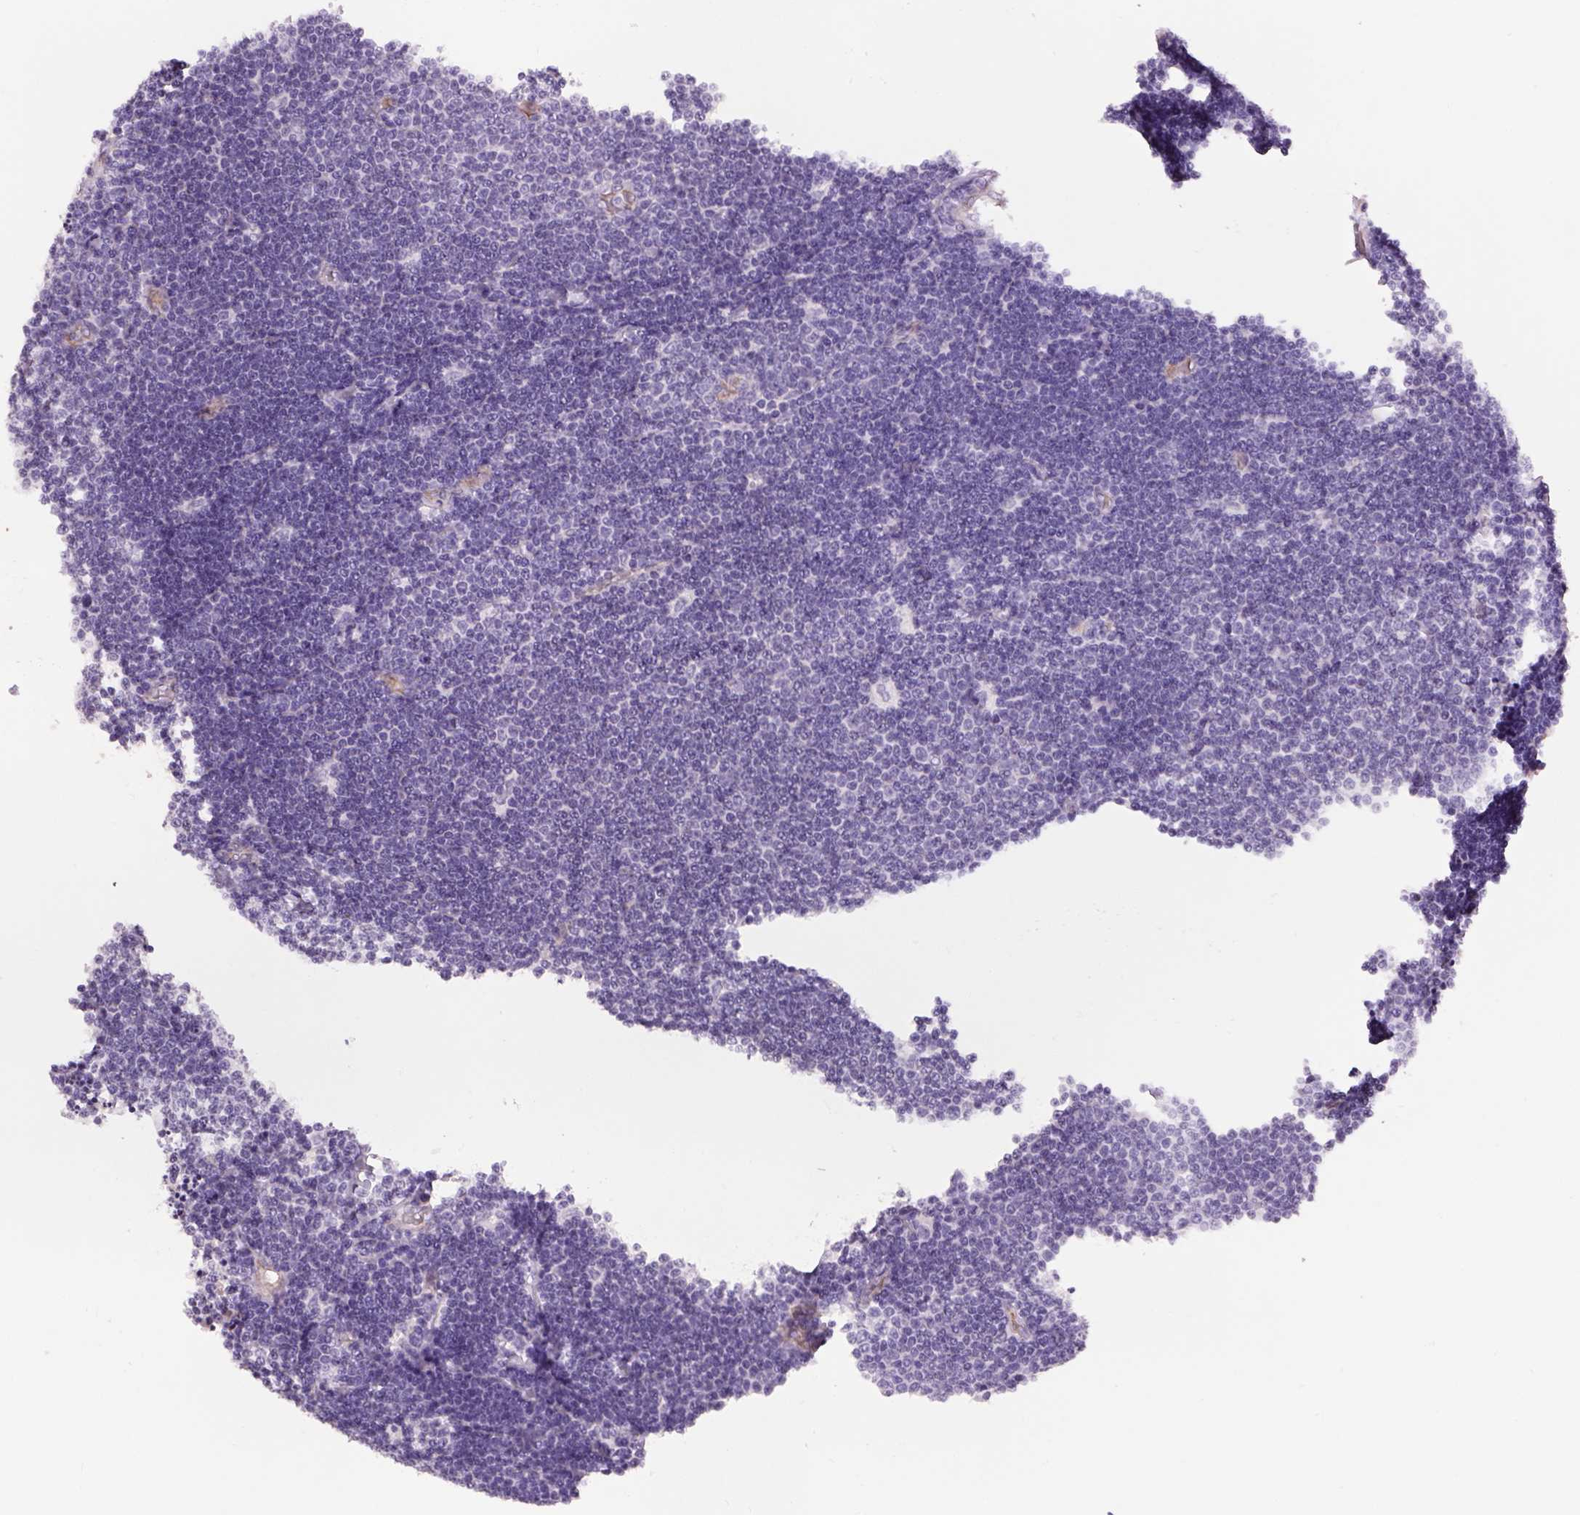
{"staining": {"intensity": "negative", "quantity": "none", "location": "none"}, "tissue": "lymphoma", "cell_type": "Tumor cells", "image_type": "cancer", "snomed": [{"axis": "morphology", "description": "Malignant lymphoma, non-Hodgkin's type, Low grade"}, {"axis": "topography", "description": "Brain"}], "caption": "Immunohistochemistry (IHC) image of human low-grade malignant lymphoma, non-Hodgkin's type stained for a protein (brown), which reveals no staining in tumor cells.", "gene": "PRRT1", "patient": {"sex": "female", "age": 66}}